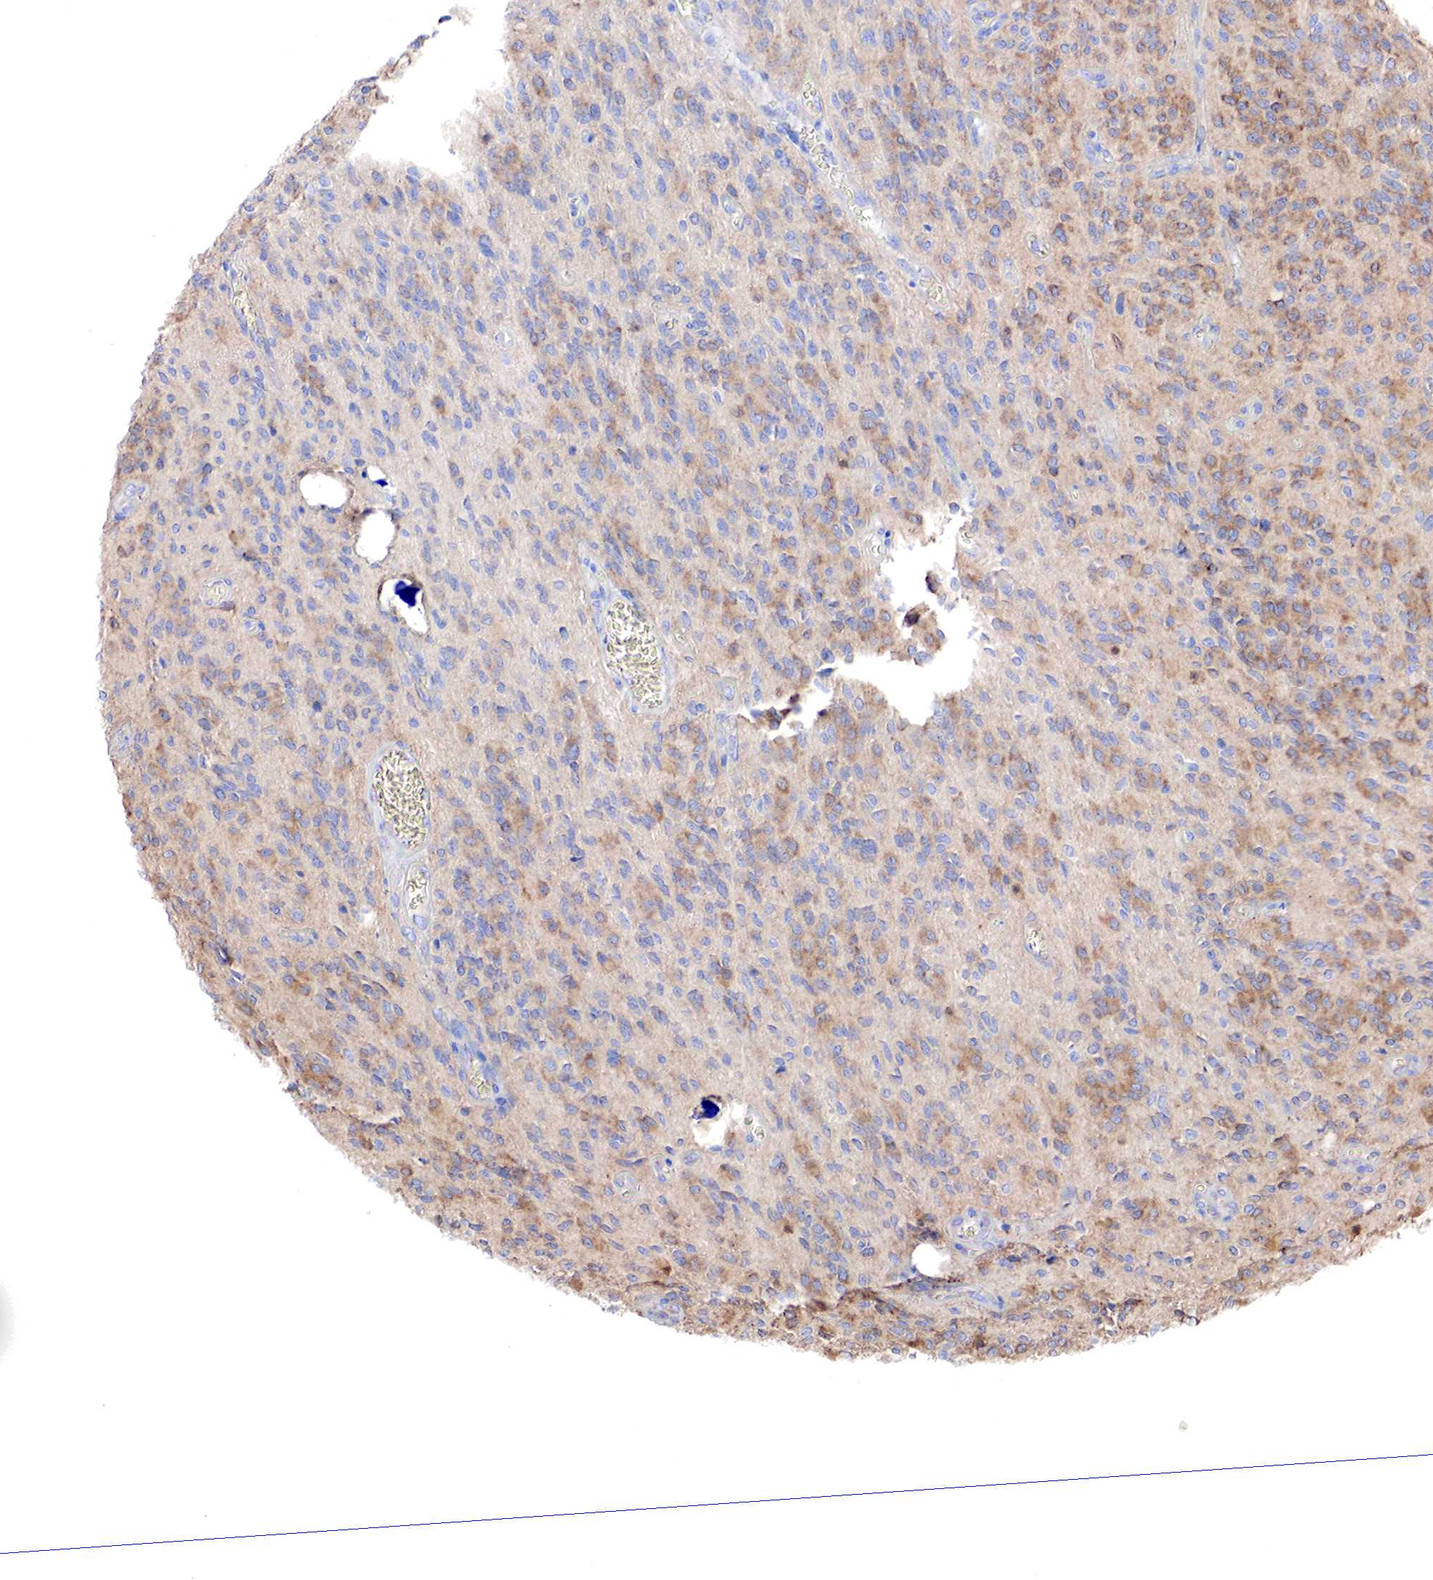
{"staining": {"intensity": "weak", "quantity": "25%-75%", "location": "cytoplasmic/membranous"}, "tissue": "glioma", "cell_type": "Tumor cells", "image_type": "cancer", "snomed": [{"axis": "morphology", "description": "Glioma, malignant, Low grade"}, {"axis": "topography", "description": "Brain"}], "caption": "Weak cytoplasmic/membranous protein staining is seen in approximately 25%-75% of tumor cells in glioma.", "gene": "RDX", "patient": {"sex": "female", "age": 15}}